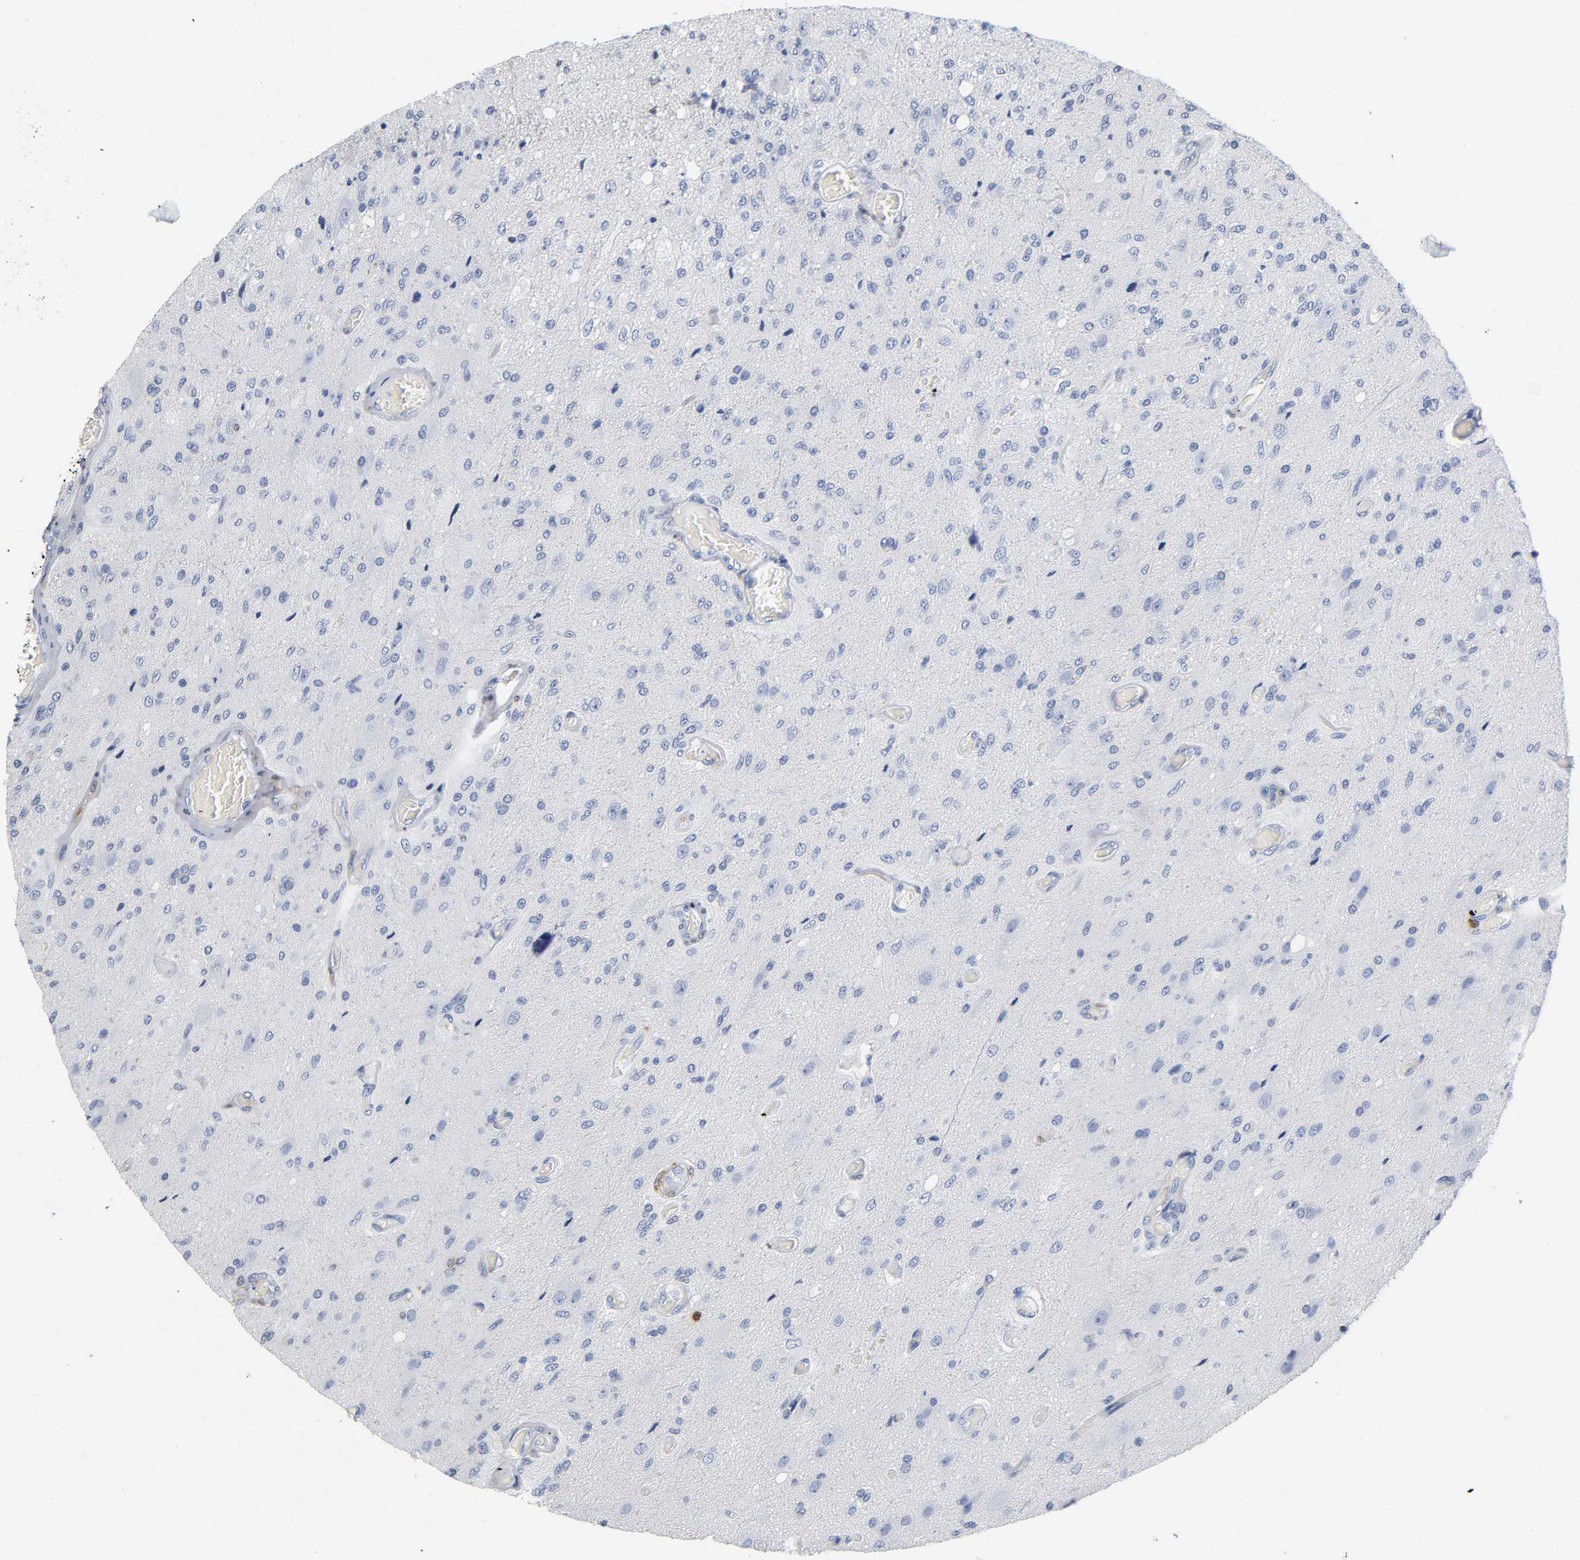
{"staining": {"intensity": "negative", "quantity": "none", "location": "none"}, "tissue": "glioma", "cell_type": "Tumor cells", "image_type": "cancer", "snomed": [{"axis": "morphology", "description": "Normal tissue, NOS"}, {"axis": "morphology", "description": "Glioma, malignant, High grade"}, {"axis": "topography", "description": "Cerebral cortex"}], "caption": "Tumor cells show no significant protein staining in high-grade glioma (malignant).", "gene": "DOK2", "patient": {"sex": "male", "age": 77}}